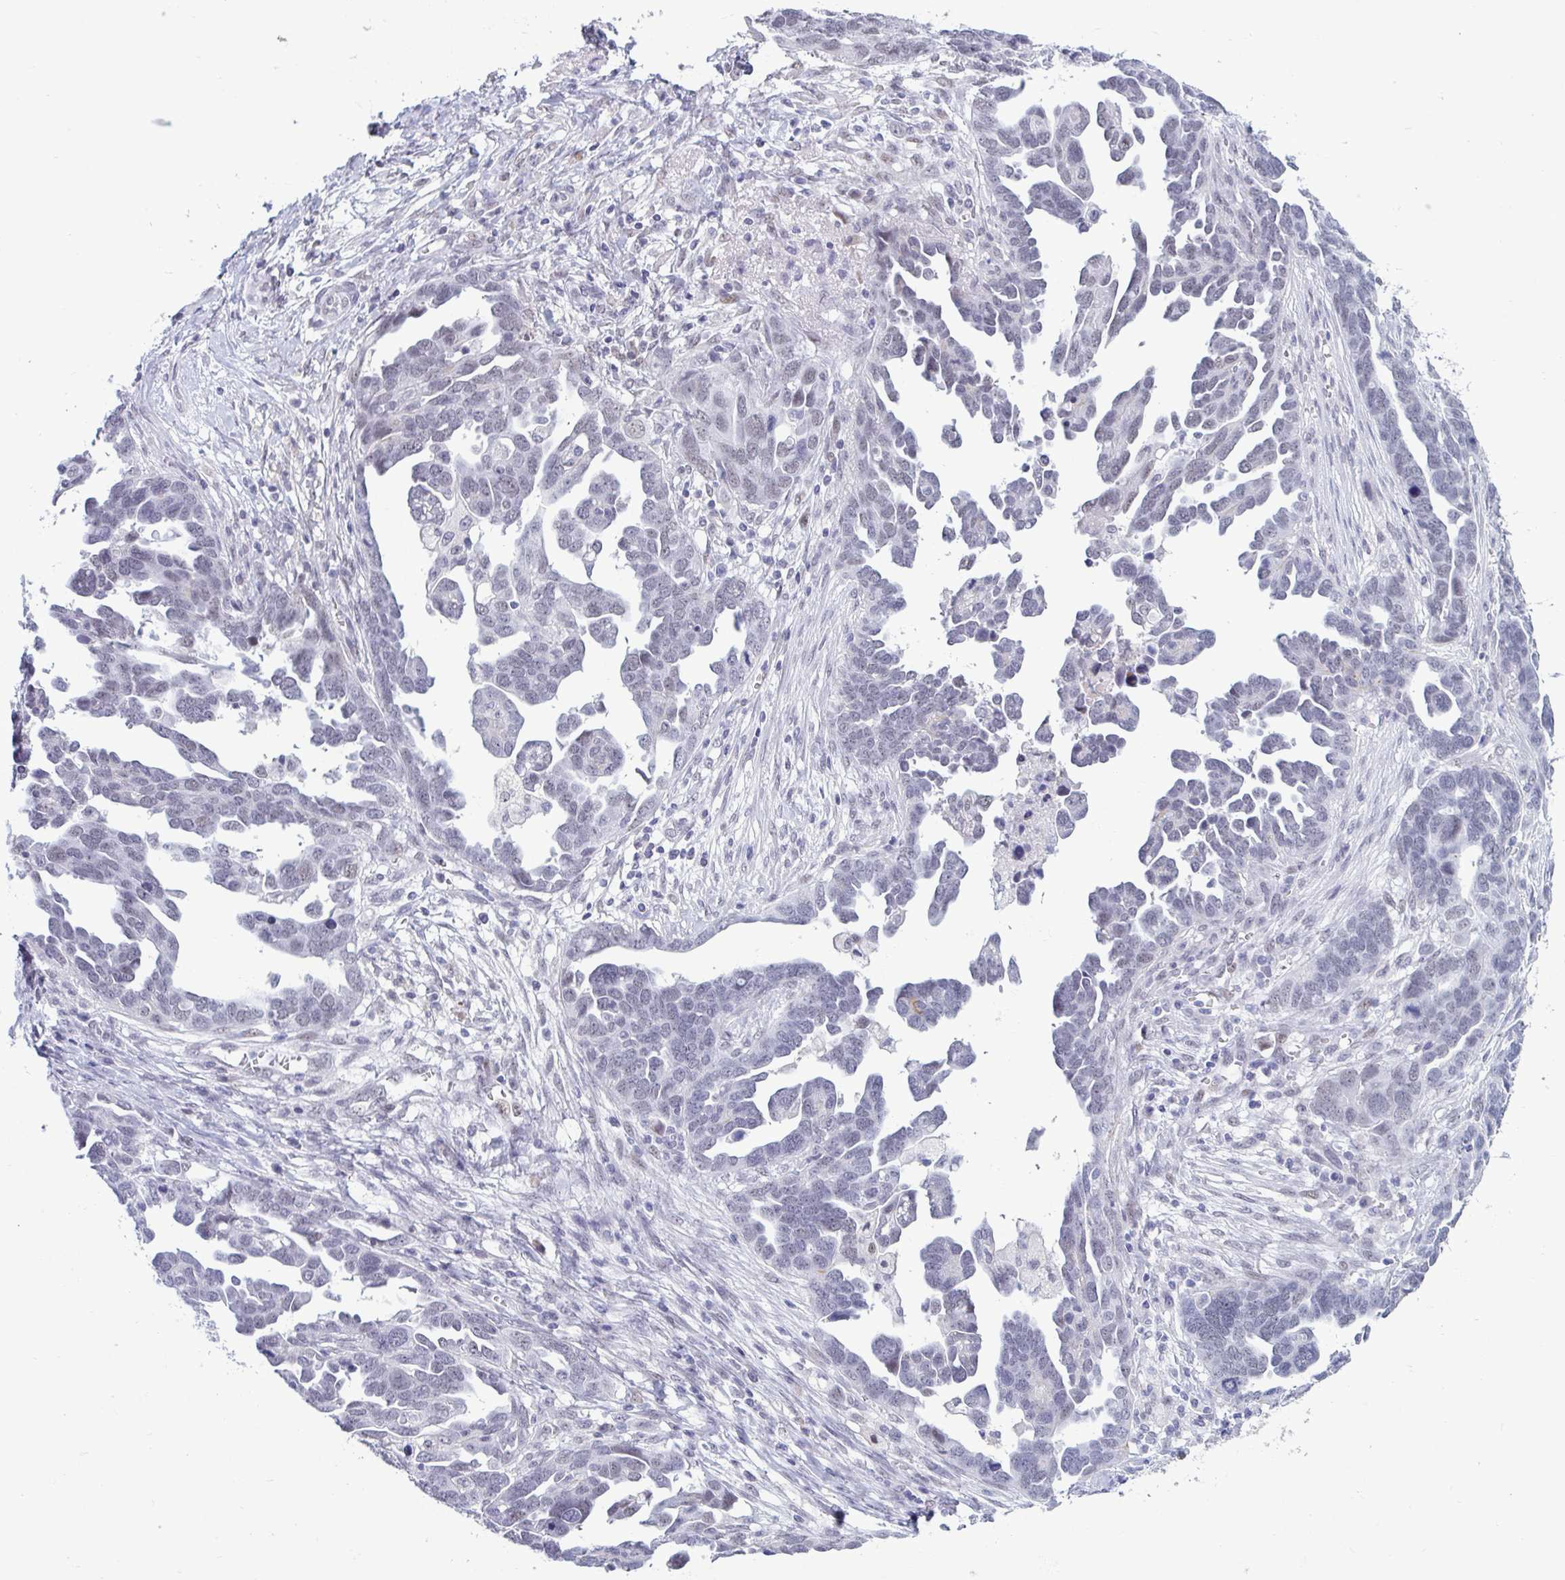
{"staining": {"intensity": "weak", "quantity": "<25%", "location": "nuclear"}, "tissue": "ovarian cancer", "cell_type": "Tumor cells", "image_type": "cancer", "snomed": [{"axis": "morphology", "description": "Cystadenocarcinoma, serous, NOS"}, {"axis": "topography", "description": "Ovary"}], "caption": "DAB immunohistochemical staining of human serous cystadenocarcinoma (ovarian) exhibits no significant staining in tumor cells.", "gene": "MSMB", "patient": {"sex": "female", "age": 54}}